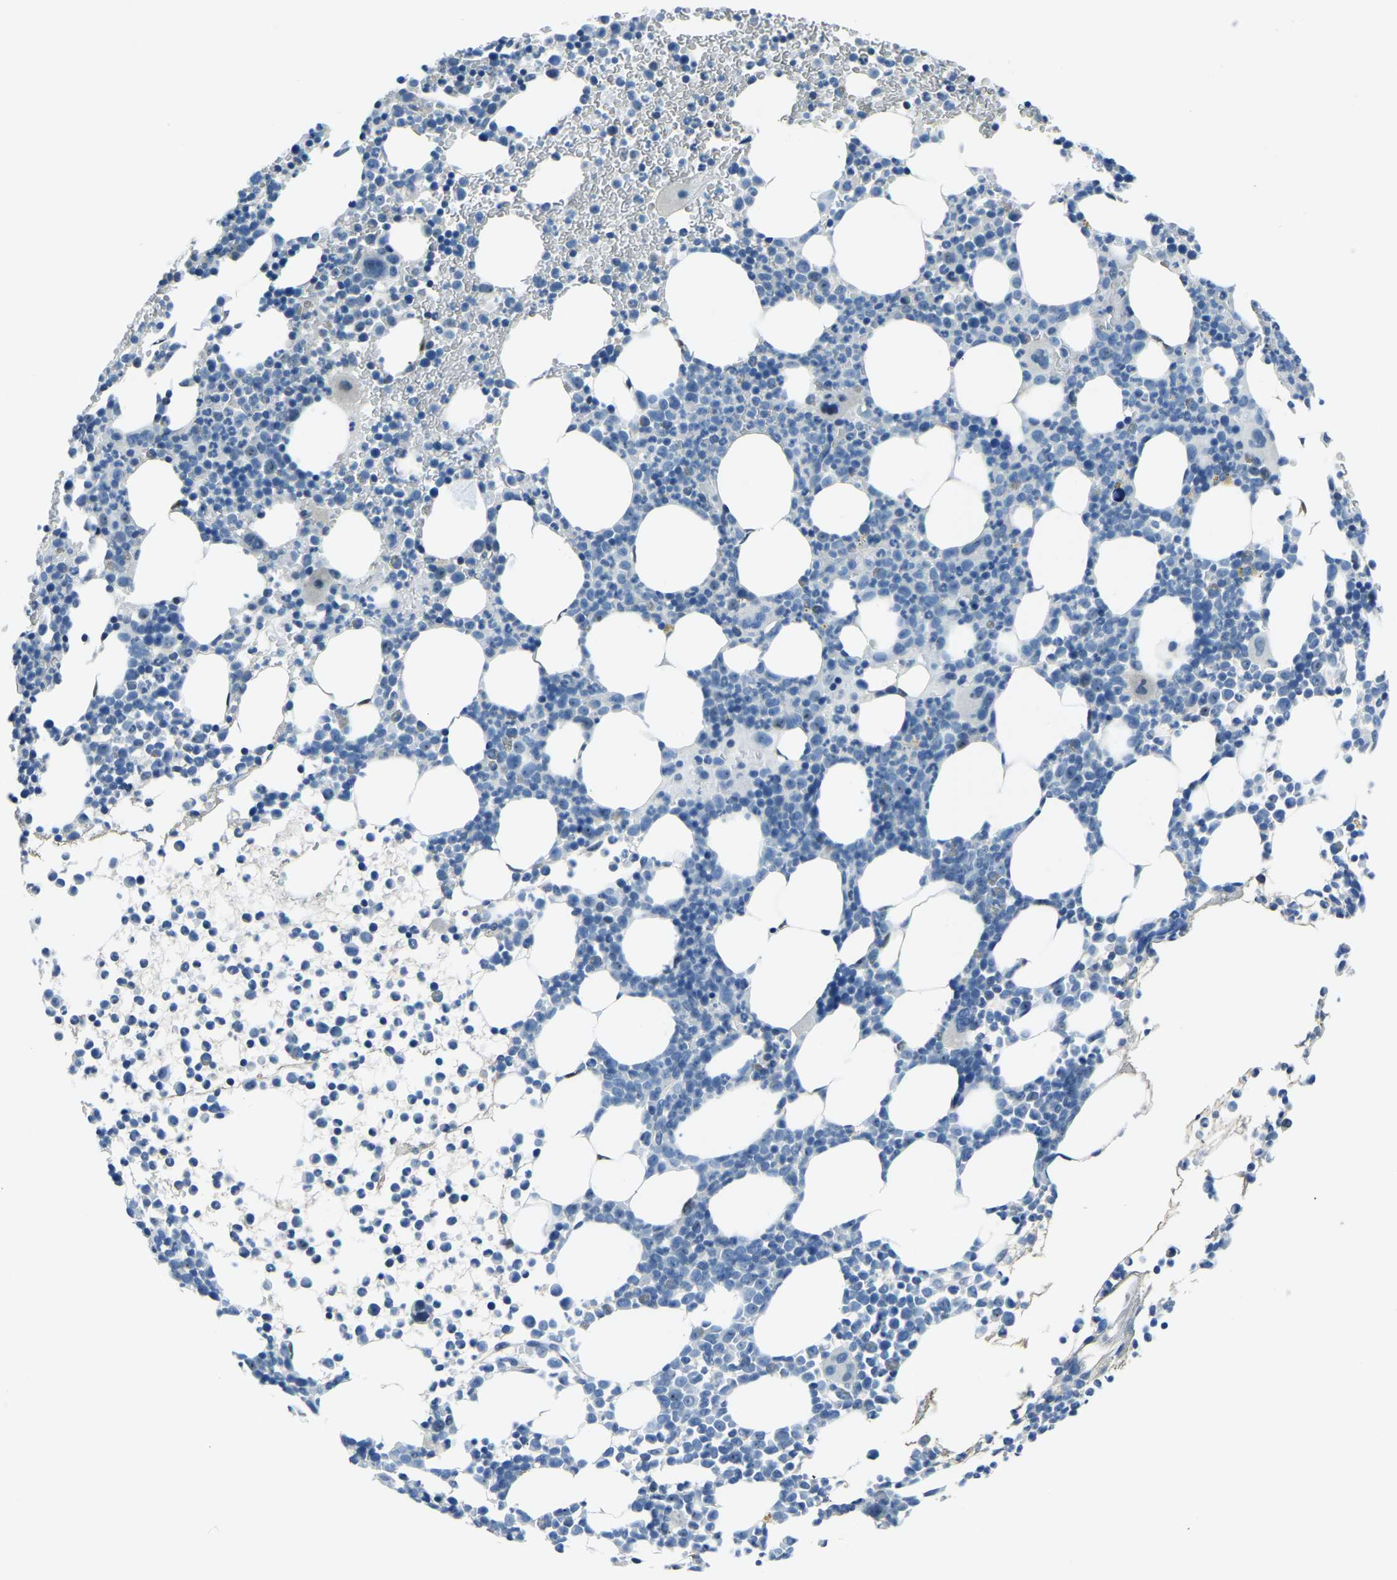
{"staining": {"intensity": "negative", "quantity": "none", "location": "none"}, "tissue": "bone marrow", "cell_type": "Hematopoietic cells", "image_type": "normal", "snomed": [{"axis": "morphology", "description": "Normal tissue, NOS"}, {"axis": "morphology", "description": "Inflammation, NOS"}, {"axis": "topography", "description": "Bone marrow"}], "caption": "This is an IHC micrograph of normal human bone marrow. There is no staining in hematopoietic cells.", "gene": "RRP1", "patient": {"sex": "female", "age": 67}}